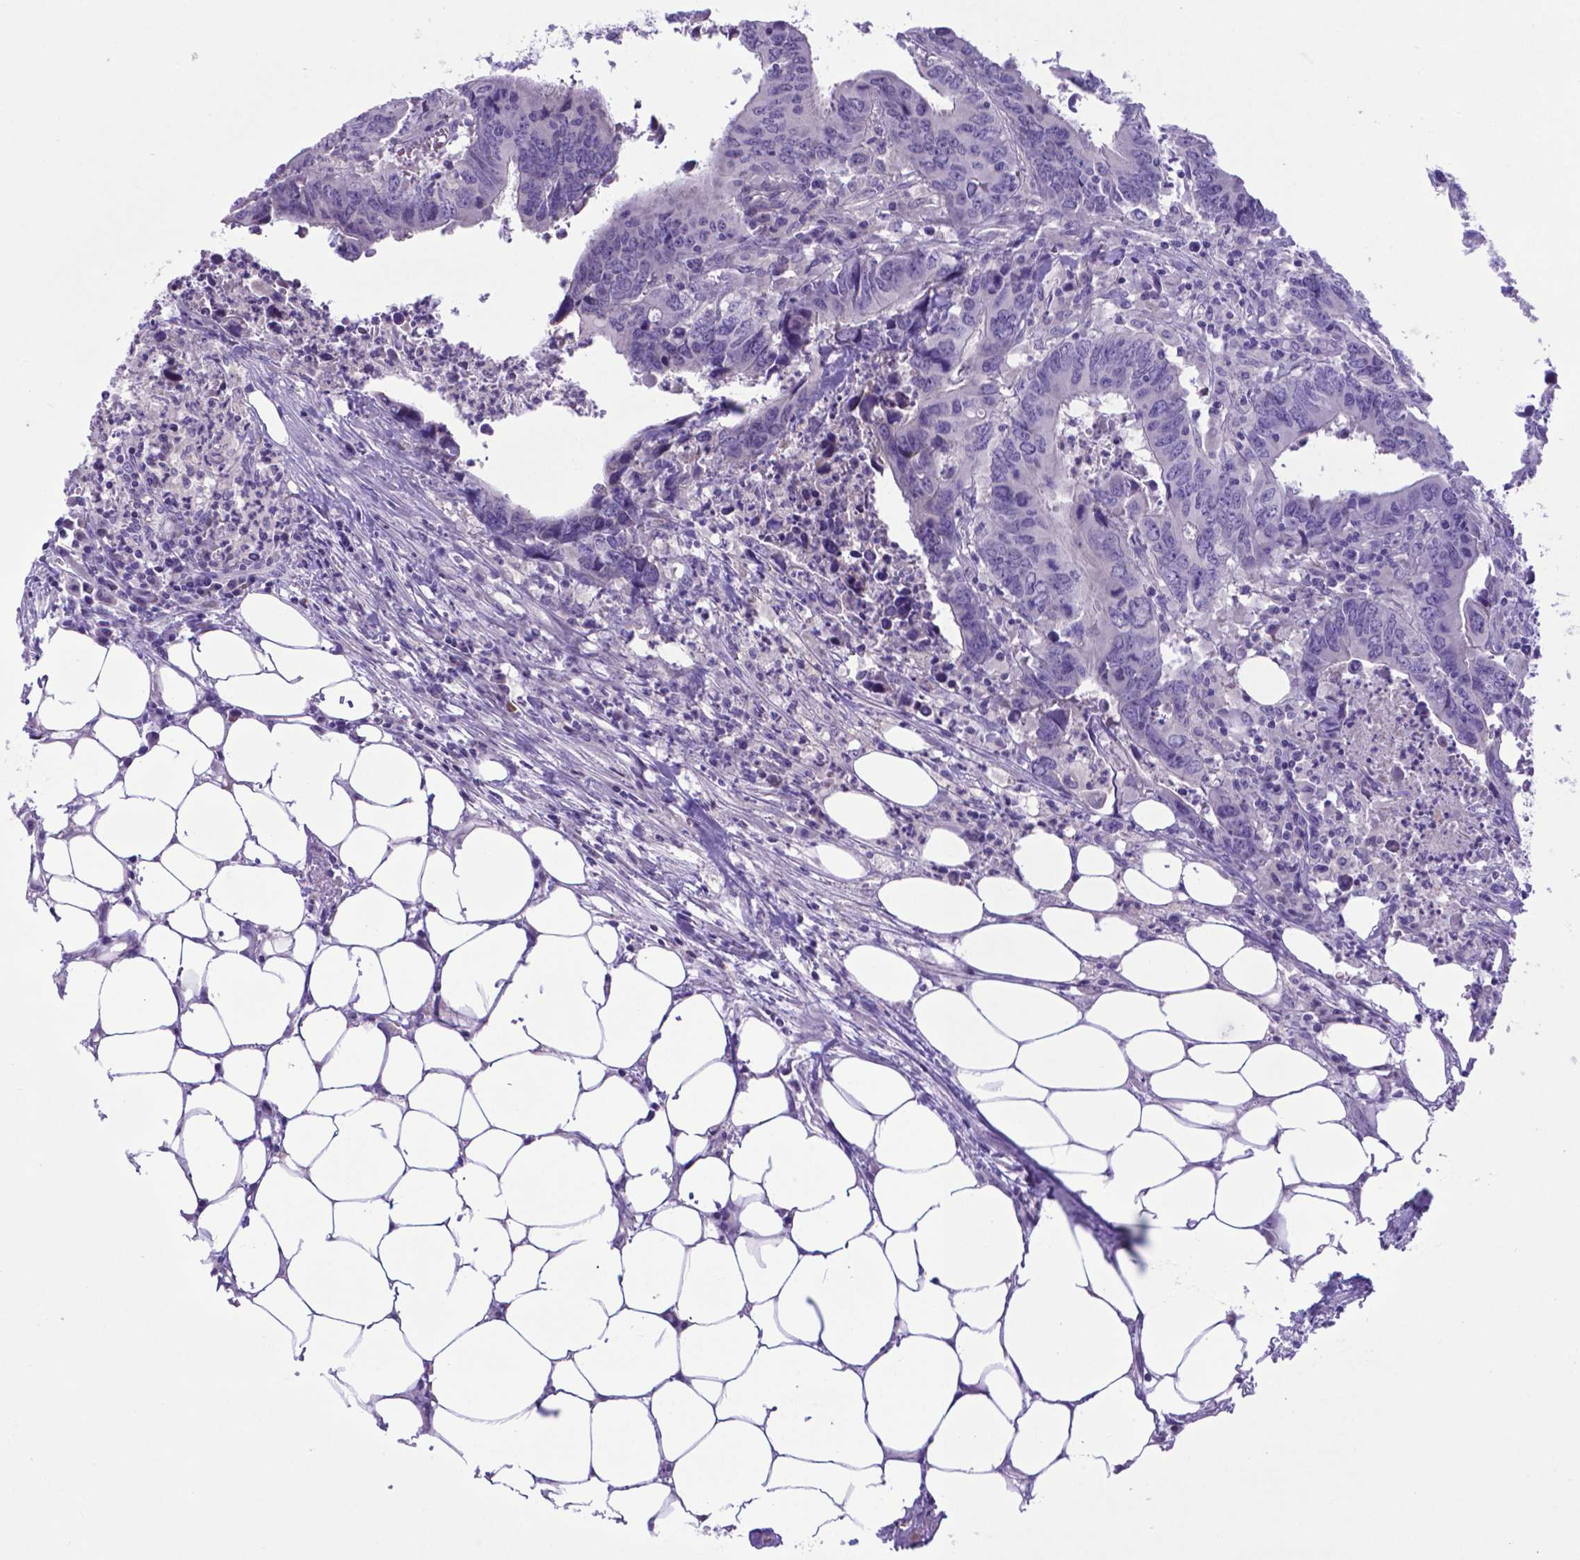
{"staining": {"intensity": "negative", "quantity": "none", "location": "none"}, "tissue": "colorectal cancer", "cell_type": "Tumor cells", "image_type": "cancer", "snomed": [{"axis": "morphology", "description": "Adenocarcinoma, NOS"}, {"axis": "topography", "description": "Colon"}], "caption": "The image reveals no significant expression in tumor cells of colorectal cancer (adenocarcinoma).", "gene": "ADRA2B", "patient": {"sex": "female", "age": 82}}